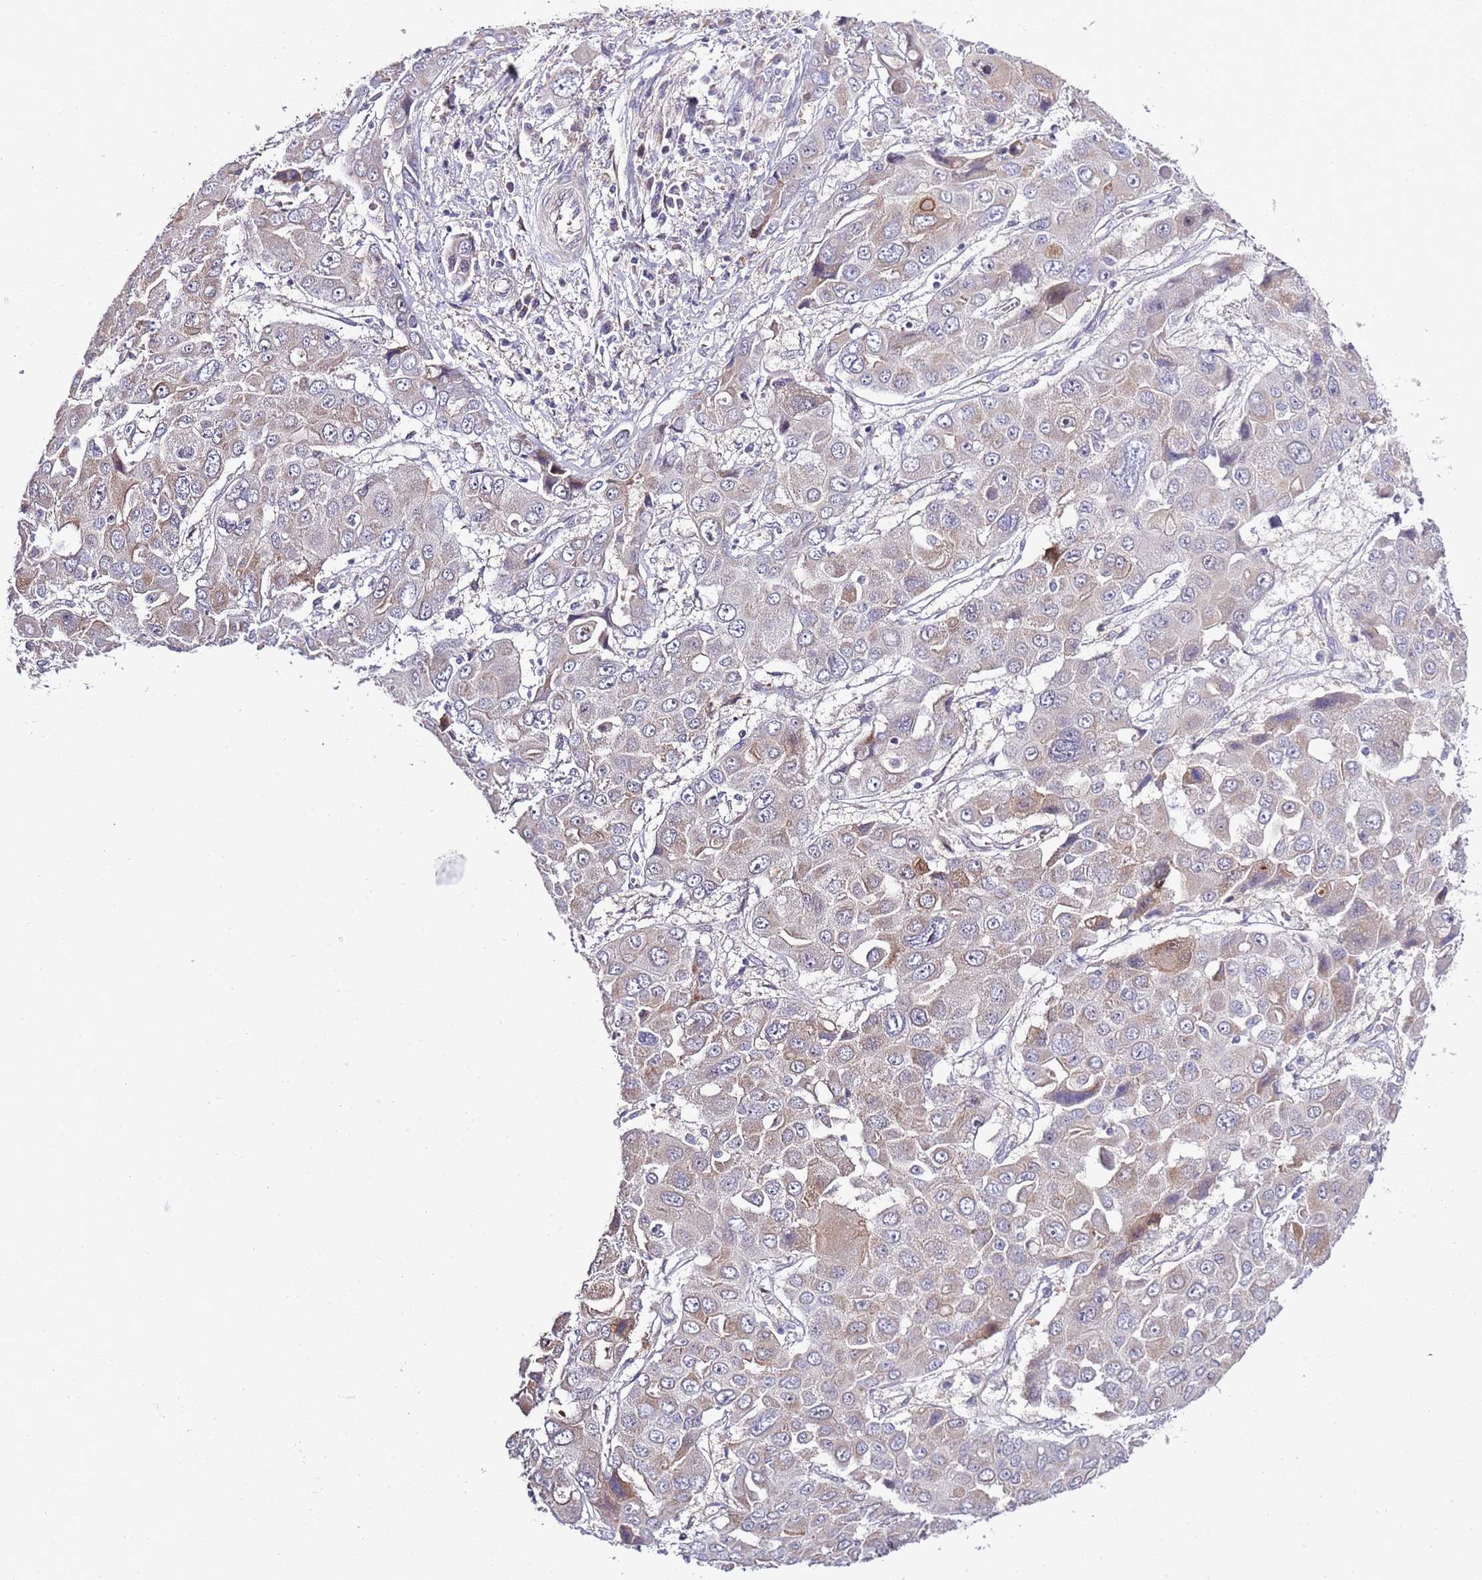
{"staining": {"intensity": "weak", "quantity": "<25%", "location": "cytoplasmic/membranous"}, "tissue": "liver cancer", "cell_type": "Tumor cells", "image_type": "cancer", "snomed": [{"axis": "morphology", "description": "Cholangiocarcinoma"}, {"axis": "topography", "description": "Liver"}], "caption": "Immunohistochemical staining of human cholangiocarcinoma (liver) displays no significant staining in tumor cells.", "gene": "LIPJ", "patient": {"sex": "male", "age": 67}}